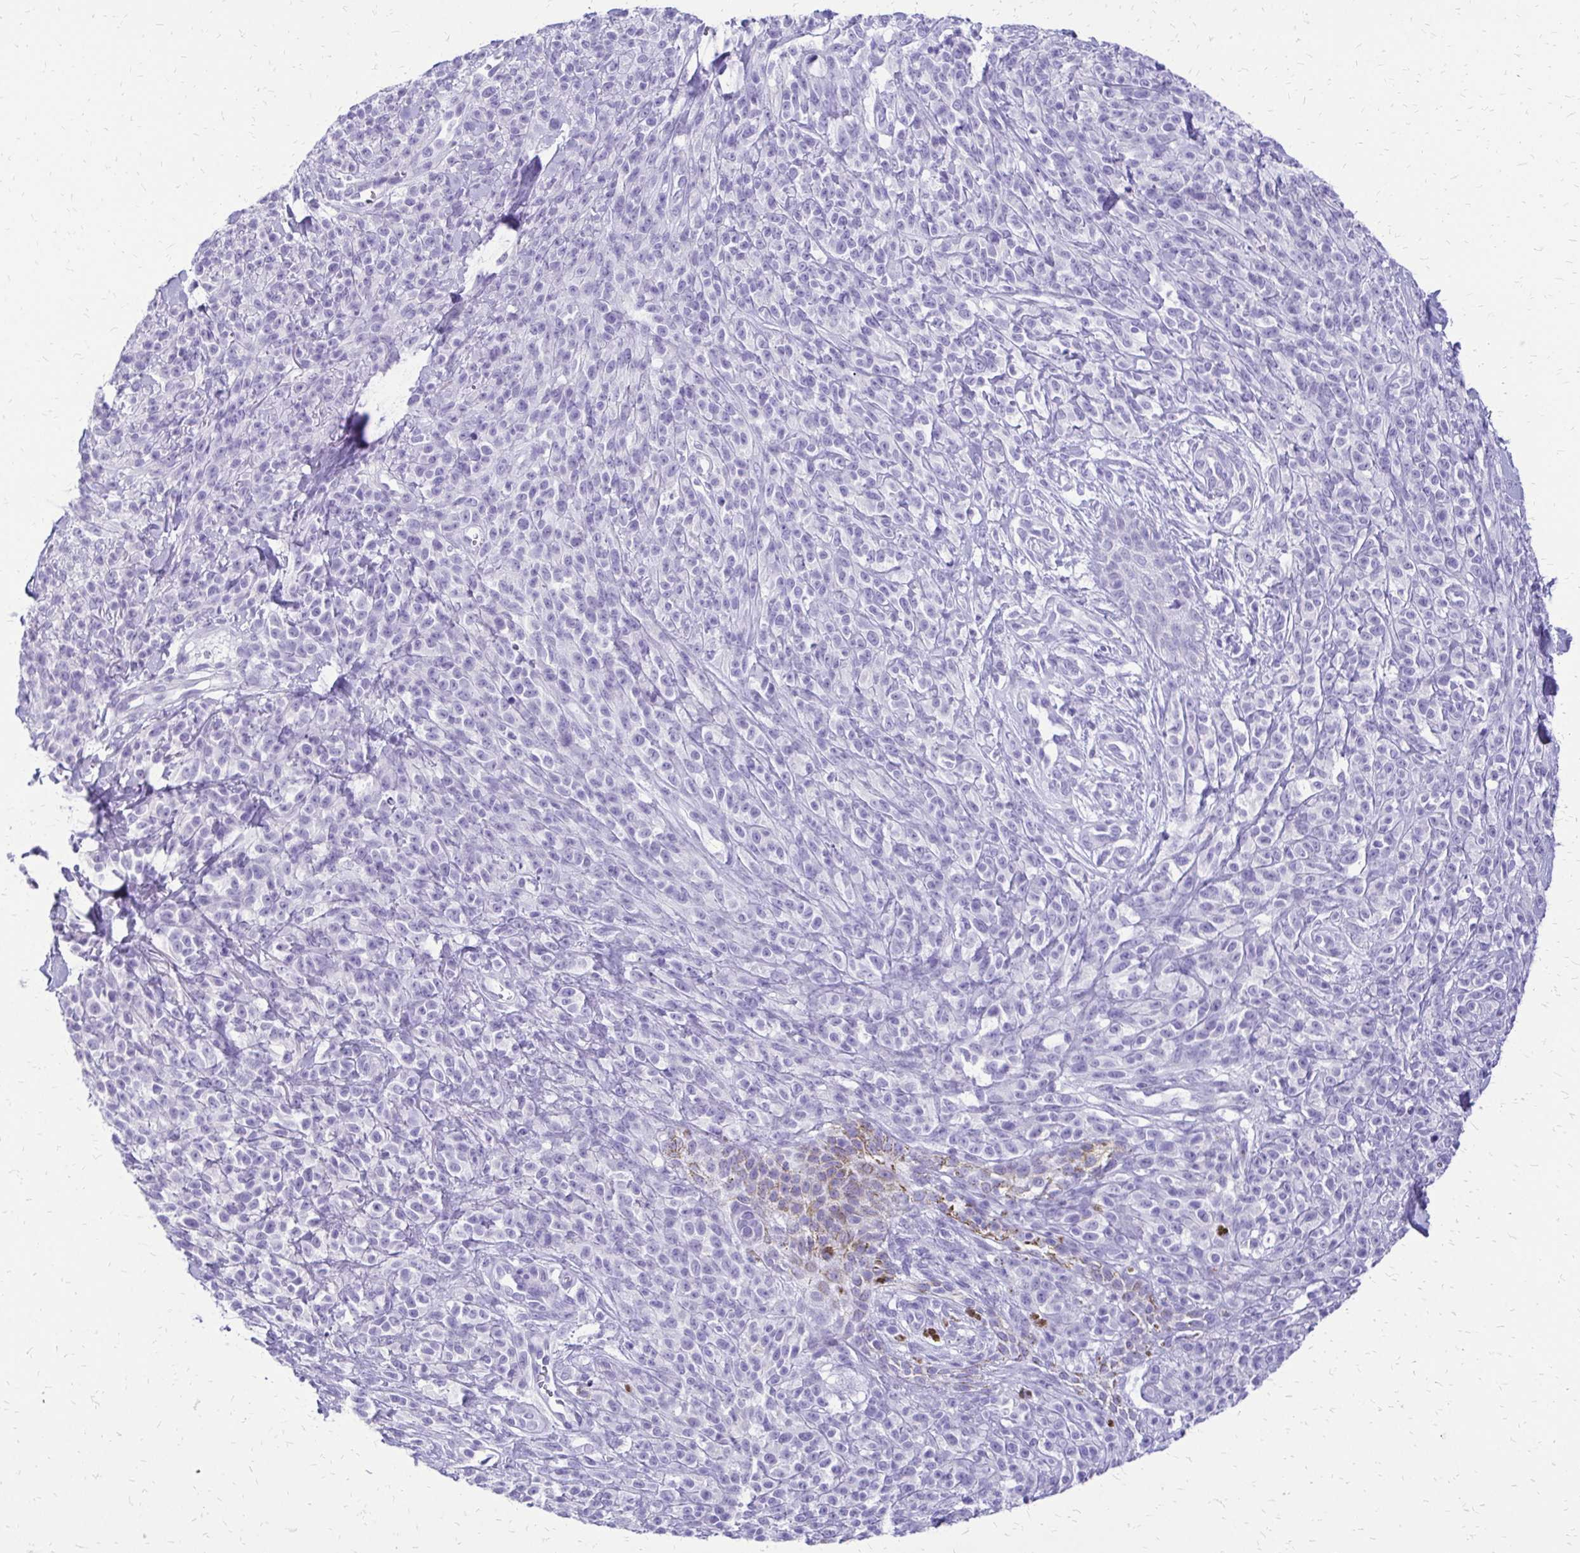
{"staining": {"intensity": "negative", "quantity": "none", "location": "none"}, "tissue": "melanoma", "cell_type": "Tumor cells", "image_type": "cancer", "snomed": [{"axis": "morphology", "description": "Malignant melanoma, NOS"}, {"axis": "topography", "description": "Skin"}, {"axis": "topography", "description": "Skin of trunk"}], "caption": "This is a image of immunohistochemistry (IHC) staining of melanoma, which shows no staining in tumor cells. (Stains: DAB (3,3'-diaminobenzidine) IHC with hematoxylin counter stain, Microscopy: brightfield microscopy at high magnification).", "gene": "SLC32A1", "patient": {"sex": "male", "age": 74}}